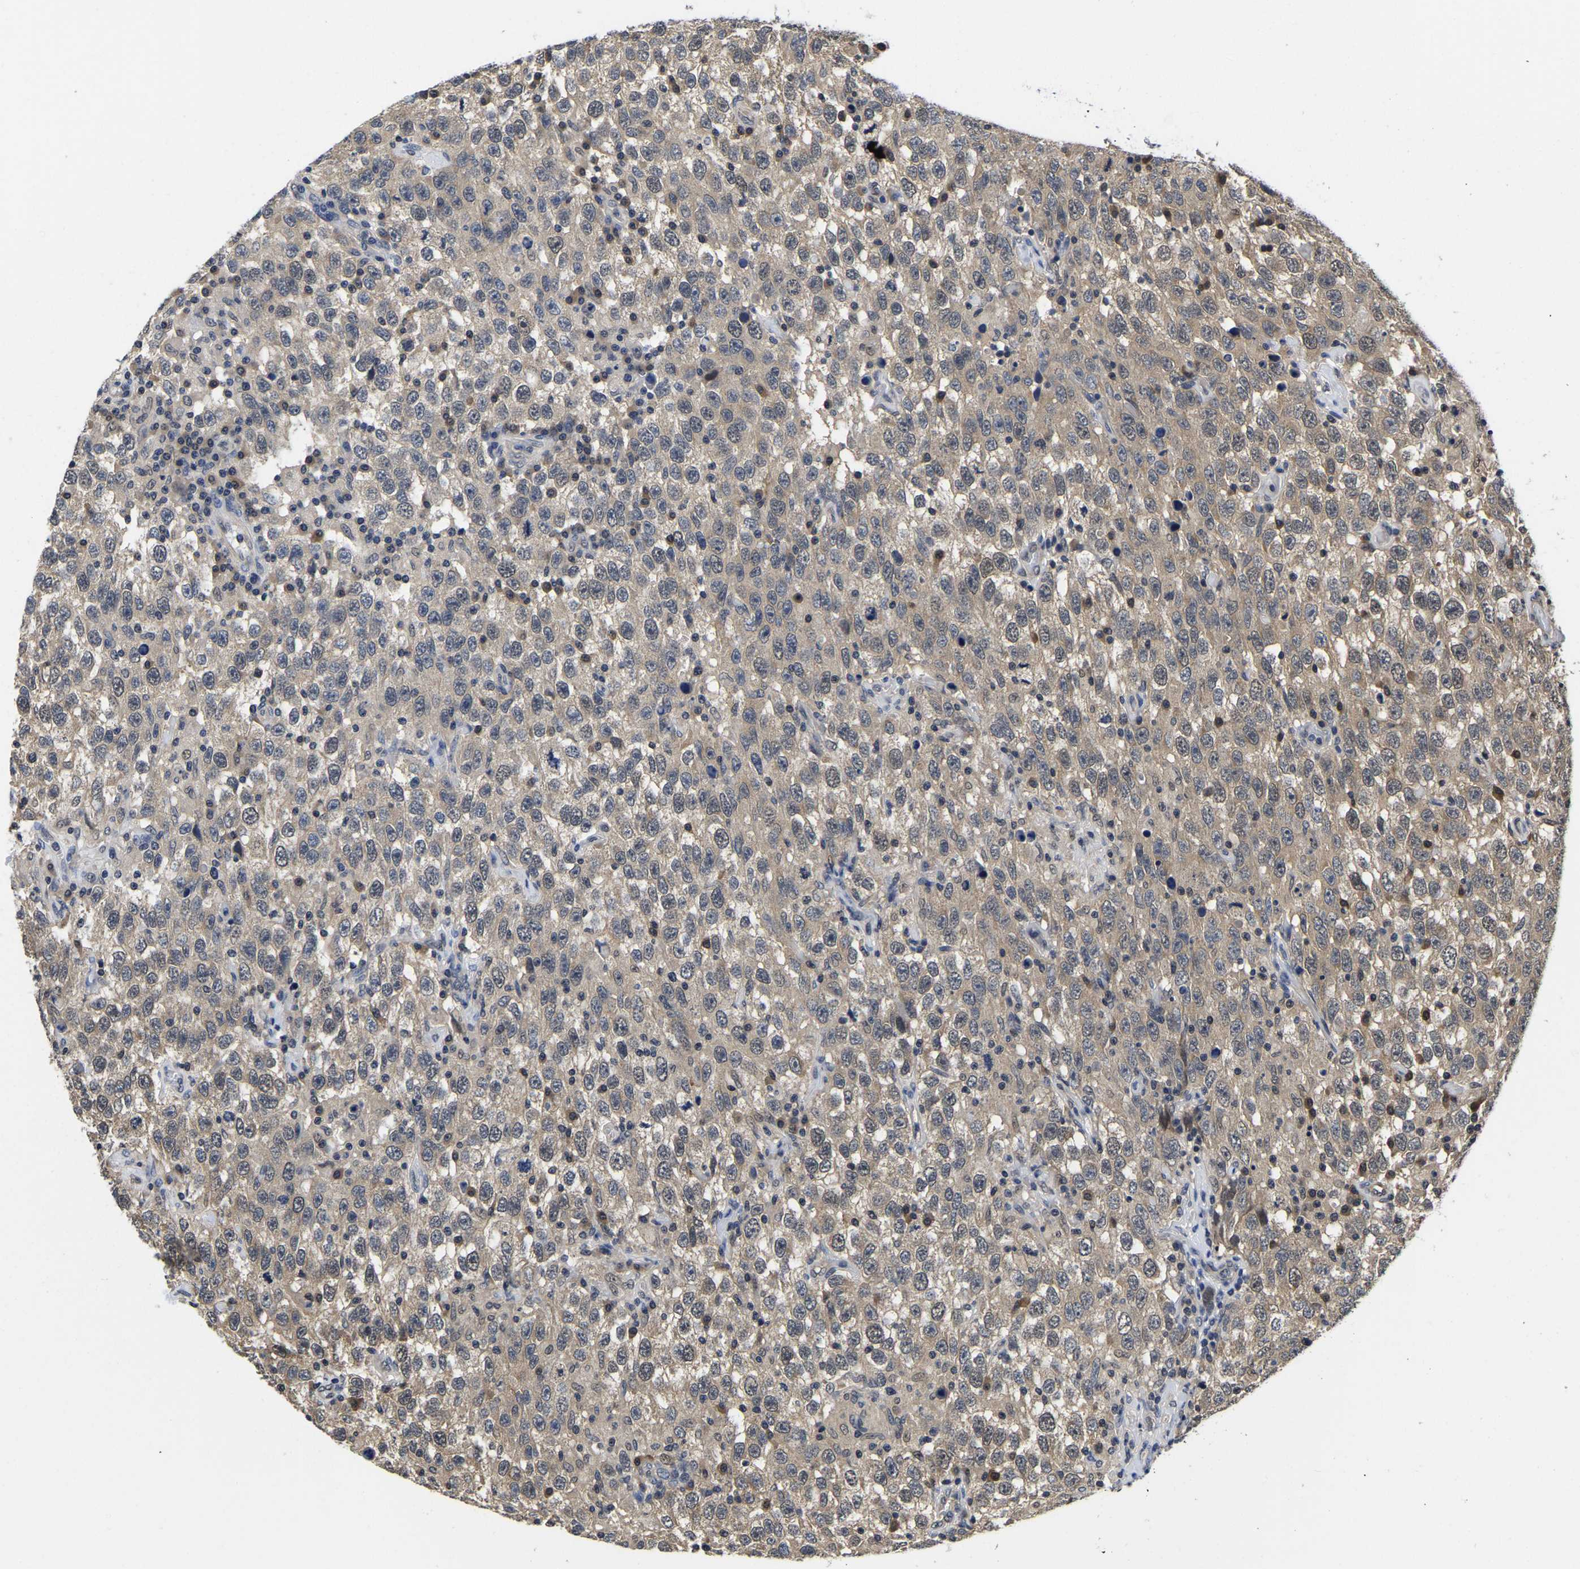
{"staining": {"intensity": "weak", "quantity": ">75%", "location": "cytoplasmic/membranous"}, "tissue": "testis cancer", "cell_type": "Tumor cells", "image_type": "cancer", "snomed": [{"axis": "morphology", "description": "Seminoma, NOS"}, {"axis": "topography", "description": "Testis"}], "caption": "Tumor cells display low levels of weak cytoplasmic/membranous positivity in approximately >75% of cells in testis cancer (seminoma).", "gene": "MCOLN2", "patient": {"sex": "male", "age": 41}}